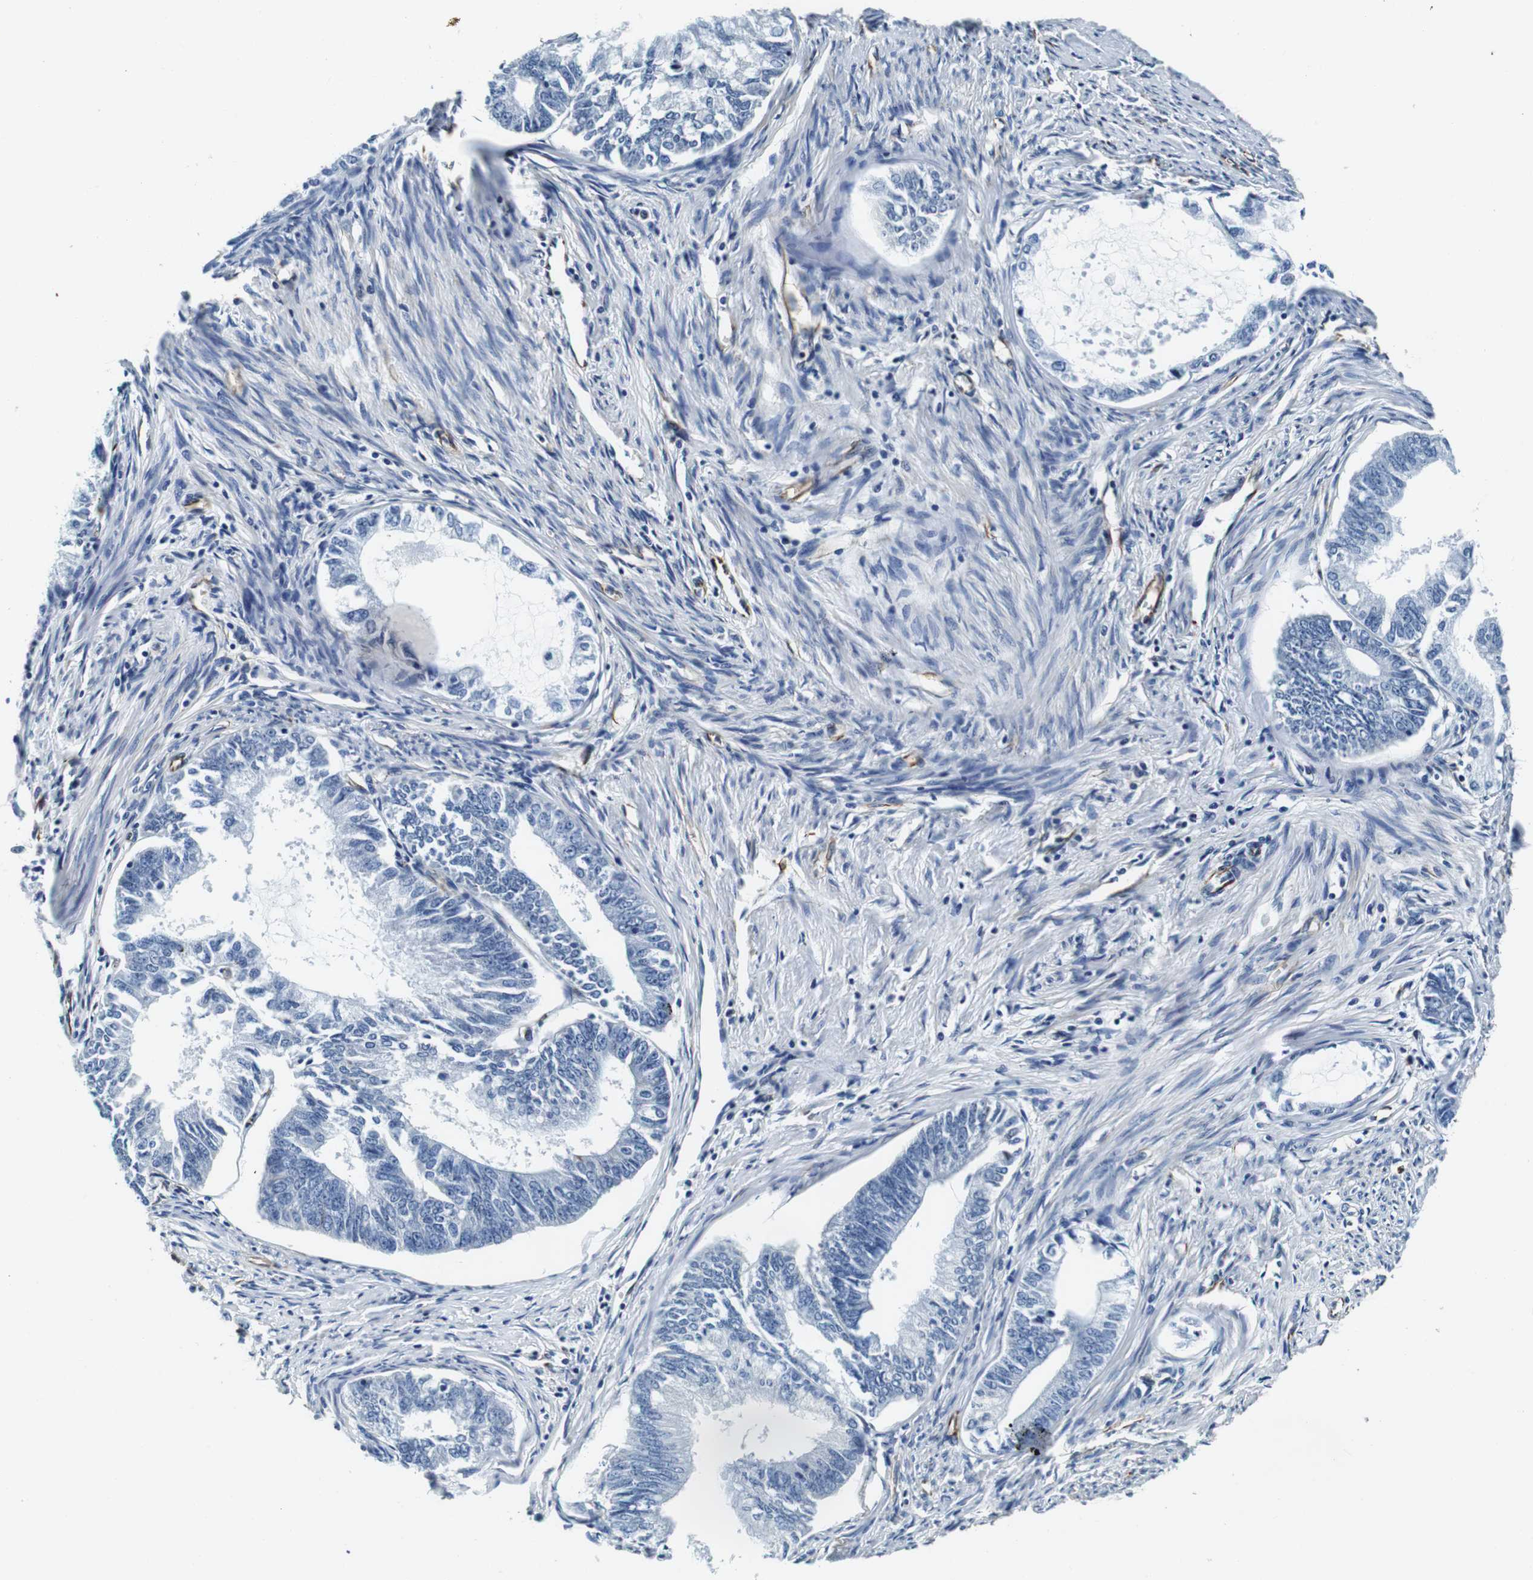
{"staining": {"intensity": "negative", "quantity": "none", "location": "none"}, "tissue": "endometrial cancer", "cell_type": "Tumor cells", "image_type": "cancer", "snomed": [{"axis": "morphology", "description": "Adenocarcinoma, NOS"}, {"axis": "topography", "description": "Endometrium"}], "caption": "High magnification brightfield microscopy of endometrial adenocarcinoma stained with DAB (brown) and counterstained with hematoxylin (blue): tumor cells show no significant positivity.", "gene": "GJE1", "patient": {"sex": "female", "age": 86}}